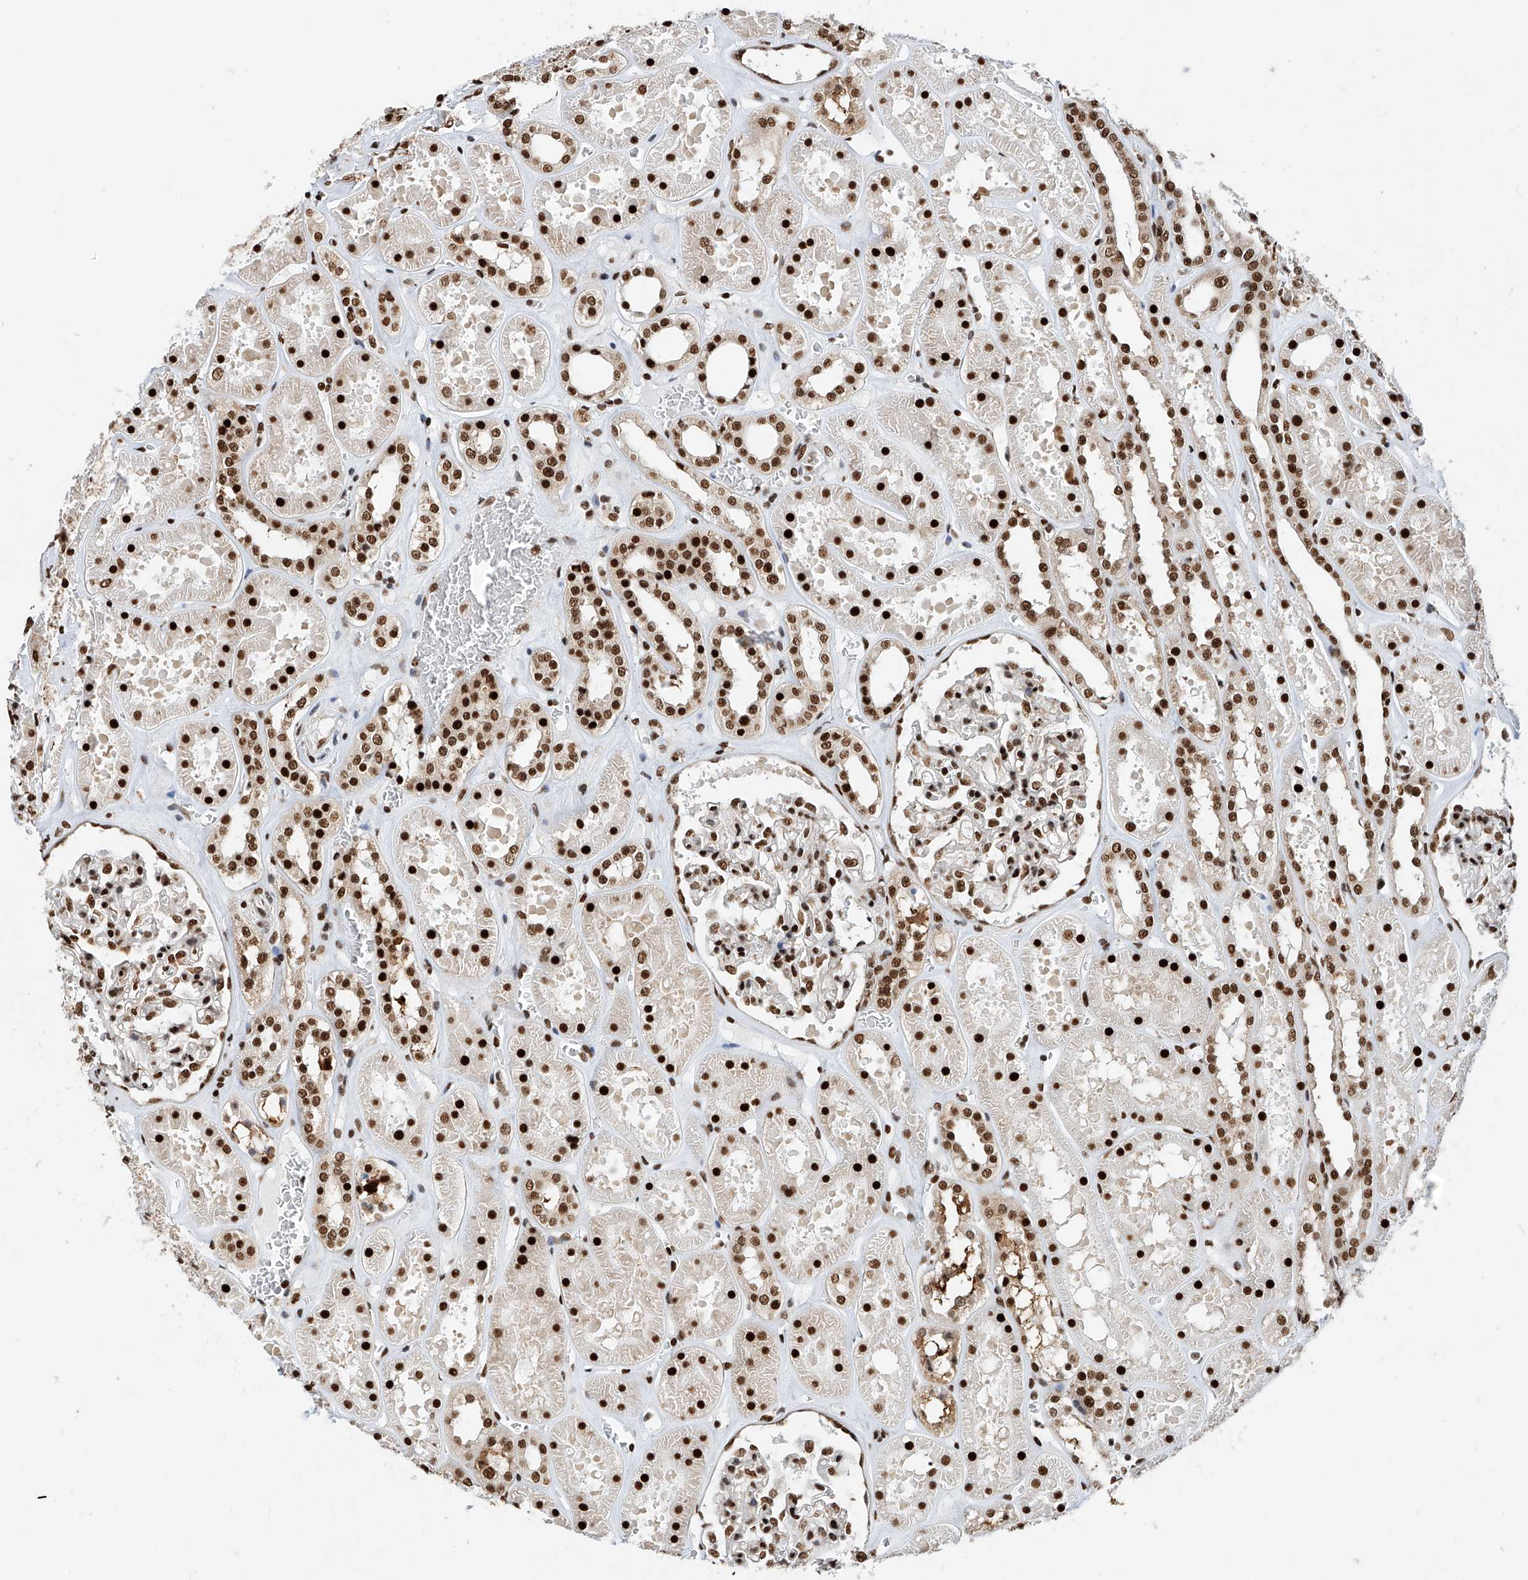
{"staining": {"intensity": "strong", "quantity": ">75%", "location": "nuclear"}, "tissue": "kidney", "cell_type": "Cells in glomeruli", "image_type": "normal", "snomed": [{"axis": "morphology", "description": "Normal tissue, NOS"}, {"axis": "topography", "description": "Kidney"}], "caption": "A high-resolution photomicrograph shows immunohistochemistry (IHC) staining of unremarkable kidney, which exhibits strong nuclear positivity in about >75% of cells in glomeruli. The staining is performed using DAB brown chromogen to label protein expression. The nuclei are counter-stained blue using hematoxylin.", "gene": "SRSF6", "patient": {"sex": "female", "age": 41}}